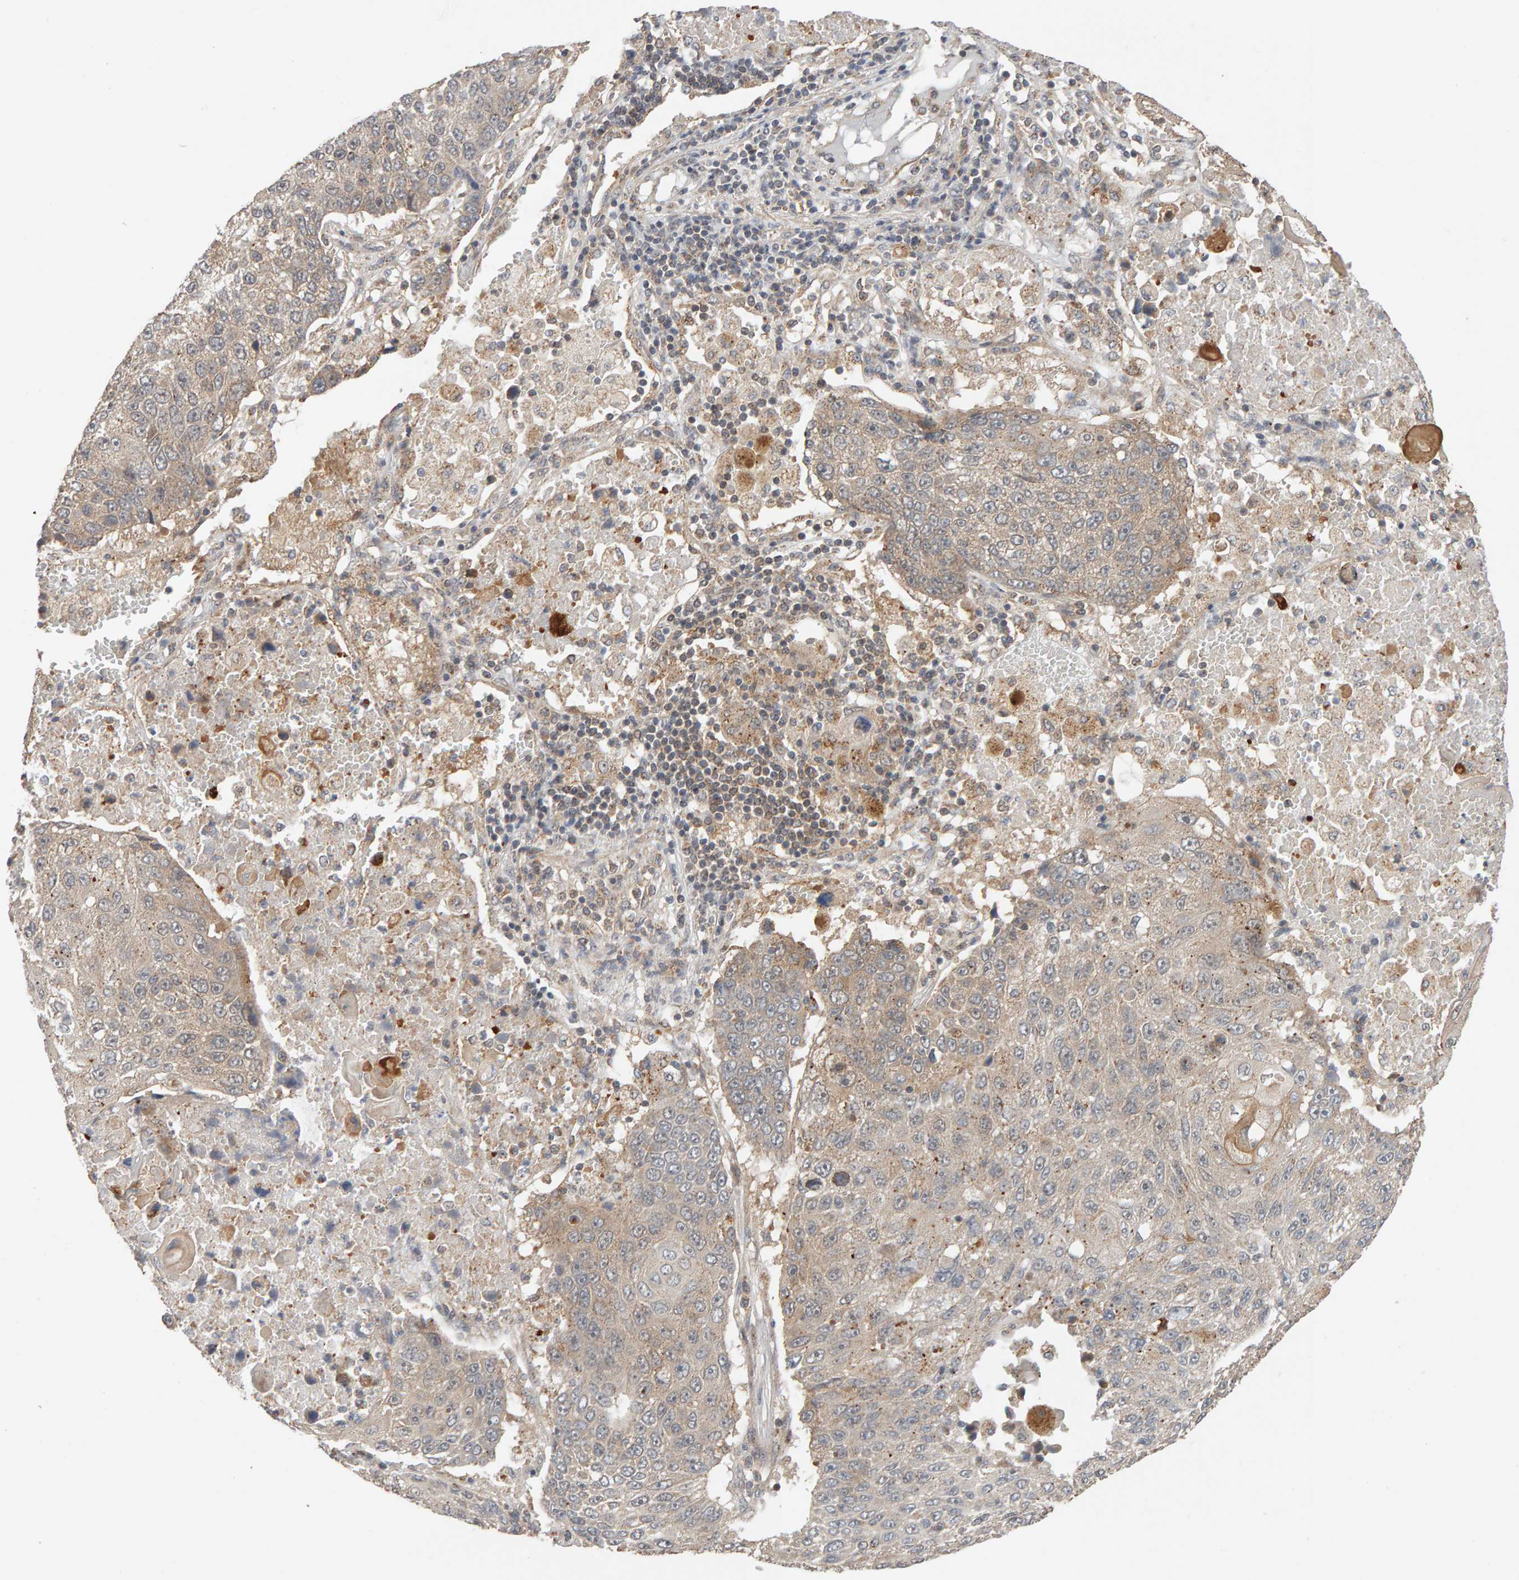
{"staining": {"intensity": "weak", "quantity": "25%-75%", "location": "cytoplasmic/membranous"}, "tissue": "lung cancer", "cell_type": "Tumor cells", "image_type": "cancer", "snomed": [{"axis": "morphology", "description": "Squamous cell carcinoma, NOS"}, {"axis": "topography", "description": "Lung"}], "caption": "The image shows immunohistochemical staining of squamous cell carcinoma (lung). There is weak cytoplasmic/membranous staining is present in approximately 25%-75% of tumor cells.", "gene": "DNAJC7", "patient": {"sex": "male", "age": 61}}